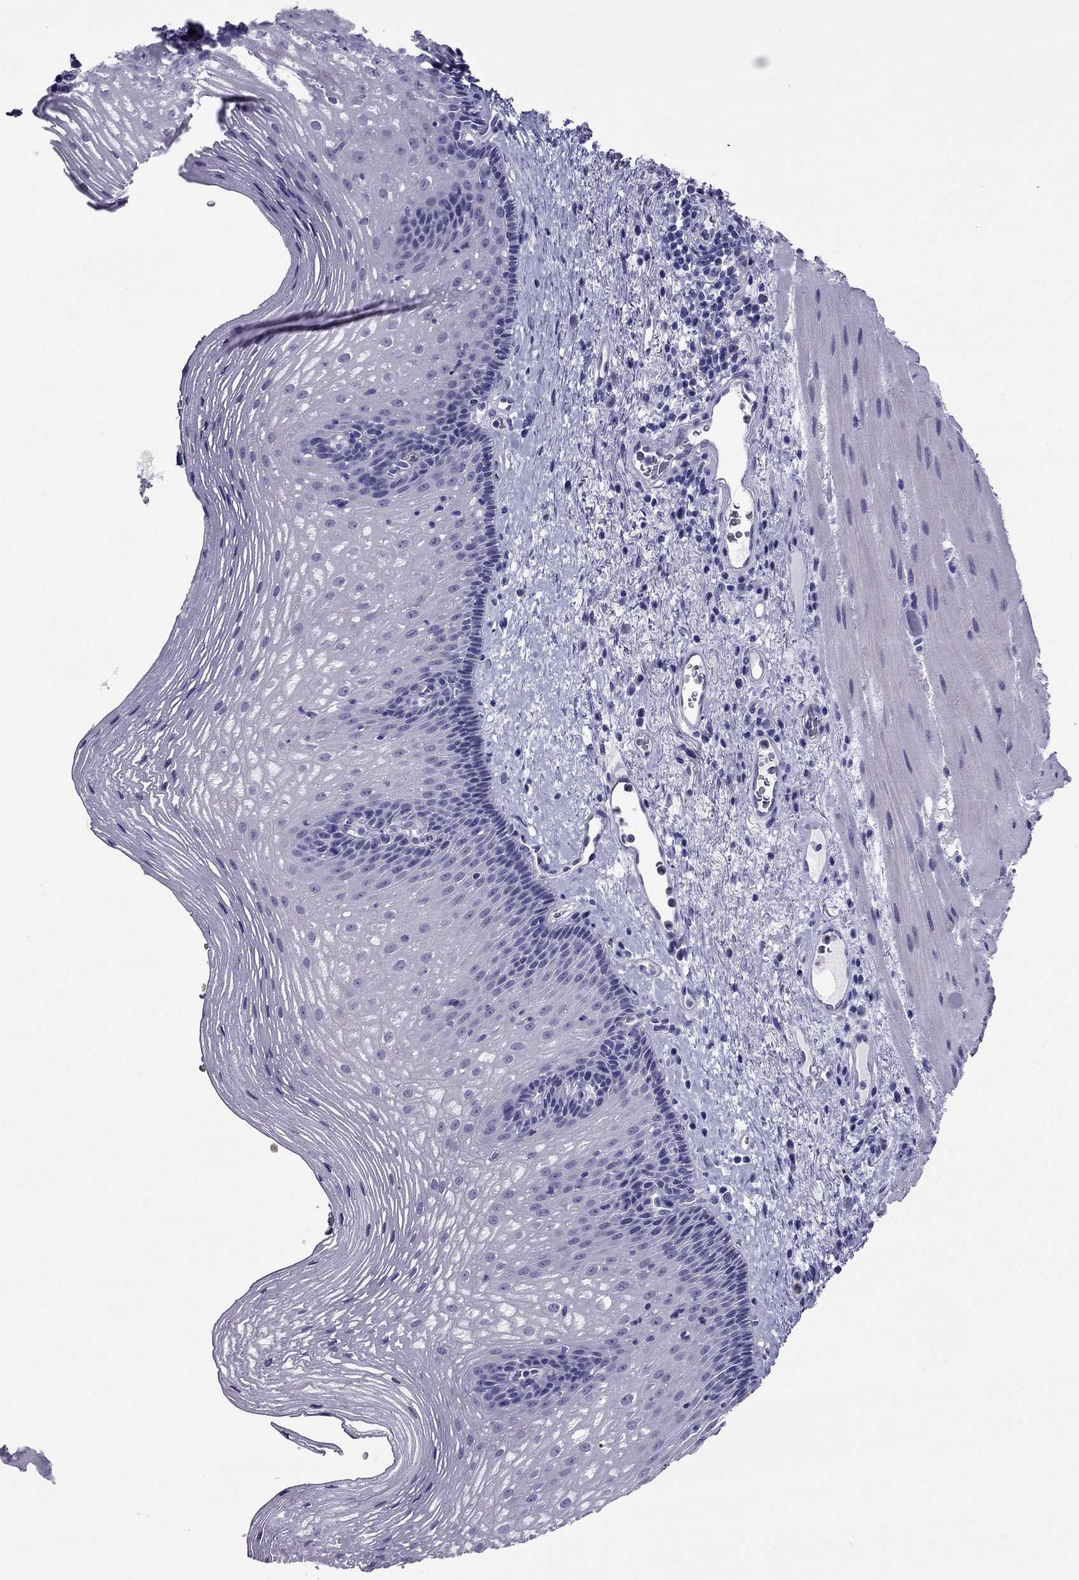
{"staining": {"intensity": "negative", "quantity": "none", "location": "none"}, "tissue": "esophagus", "cell_type": "Squamous epithelial cells", "image_type": "normal", "snomed": [{"axis": "morphology", "description": "Normal tissue, NOS"}, {"axis": "topography", "description": "Esophagus"}], "caption": "The photomicrograph exhibits no staining of squamous epithelial cells in normal esophagus. (Stains: DAB (3,3'-diaminobenzidine) IHC with hematoxylin counter stain, Microscopy: brightfield microscopy at high magnification).", "gene": "CROCC2", "patient": {"sex": "male", "age": 76}}